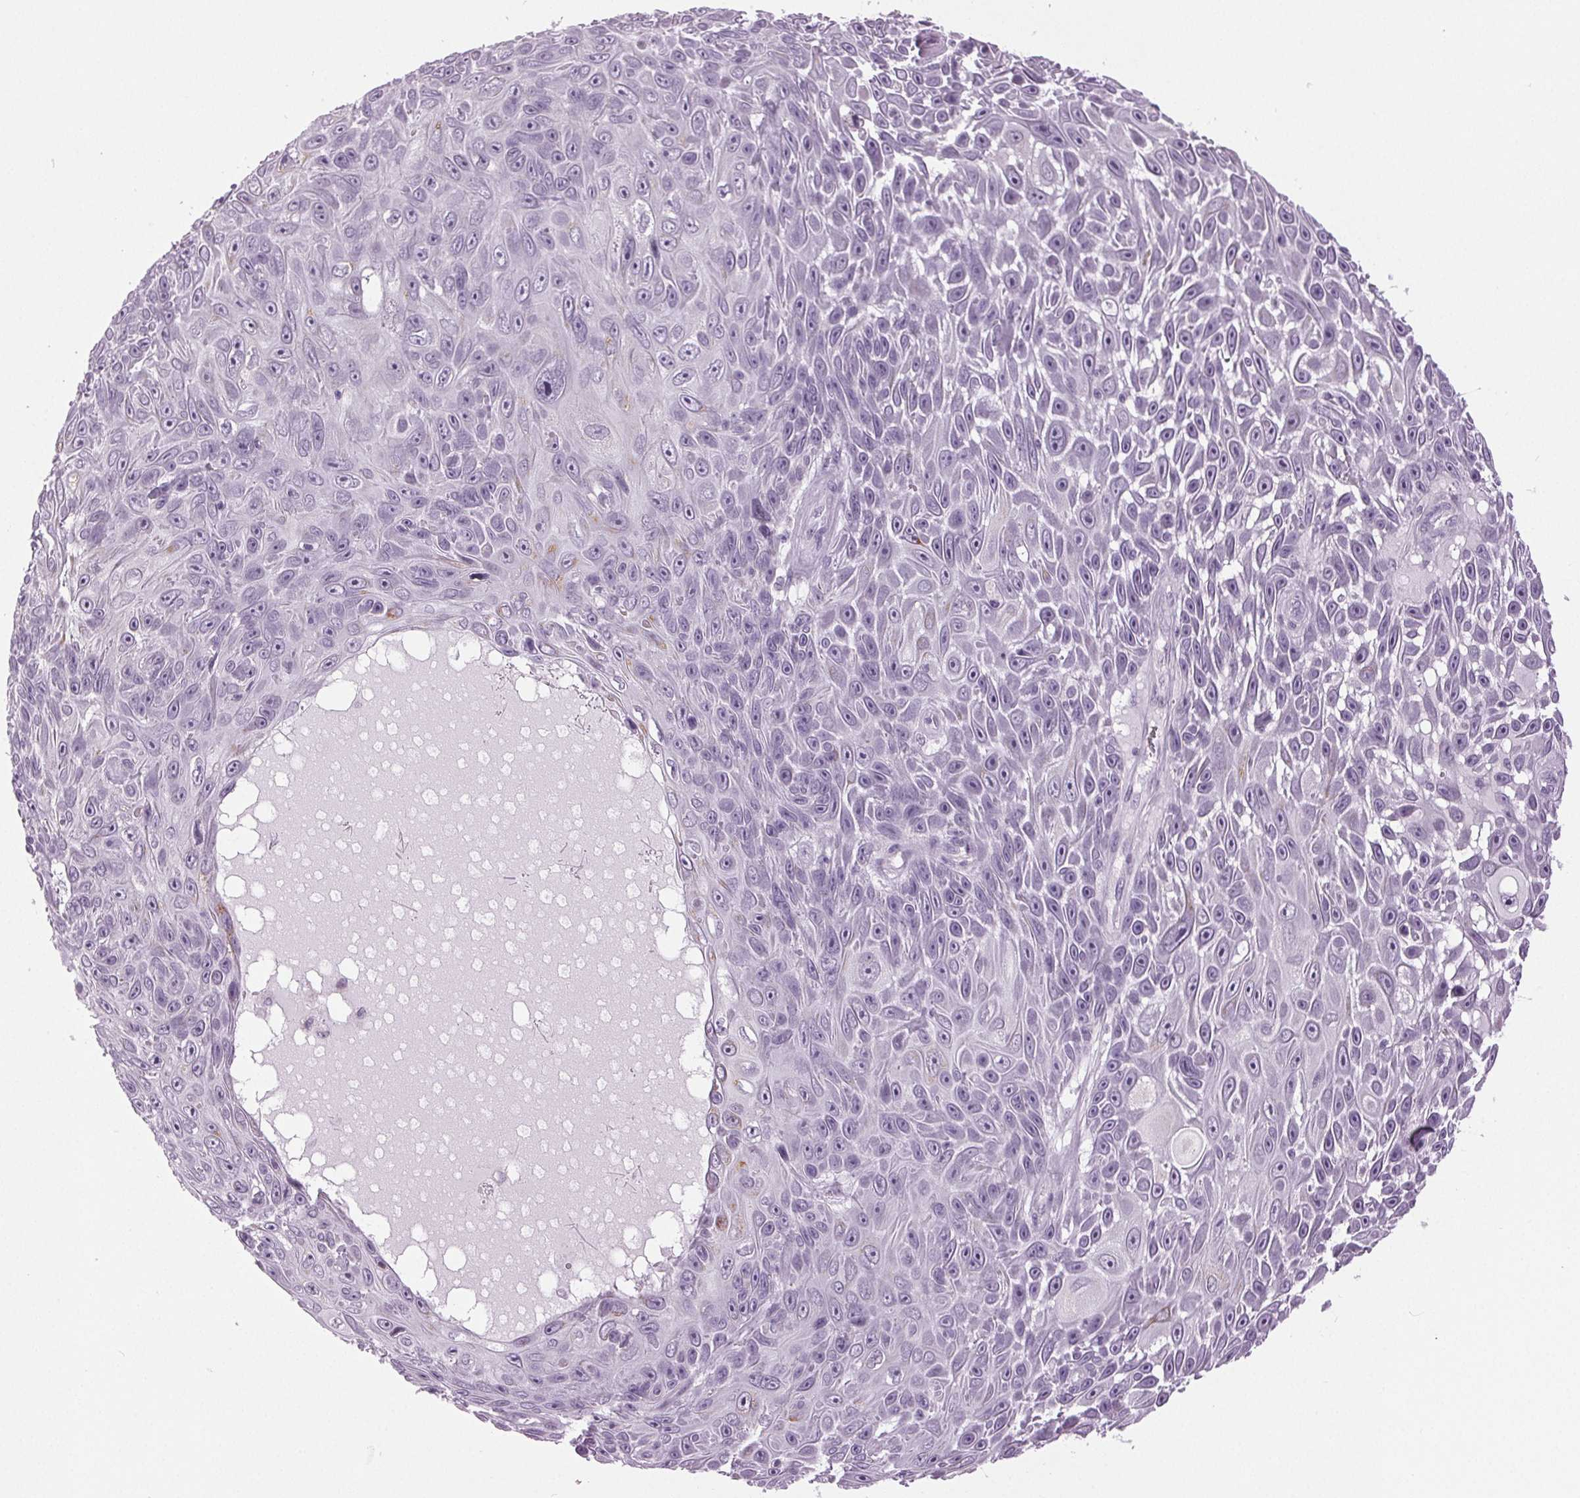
{"staining": {"intensity": "negative", "quantity": "none", "location": "none"}, "tissue": "skin cancer", "cell_type": "Tumor cells", "image_type": "cancer", "snomed": [{"axis": "morphology", "description": "Squamous cell carcinoma, NOS"}, {"axis": "topography", "description": "Skin"}], "caption": "Micrograph shows no protein staining in tumor cells of skin cancer (squamous cell carcinoma) tissue.", "gene": "DNAH12", "patient": {"sex": "male", "age": 82}}